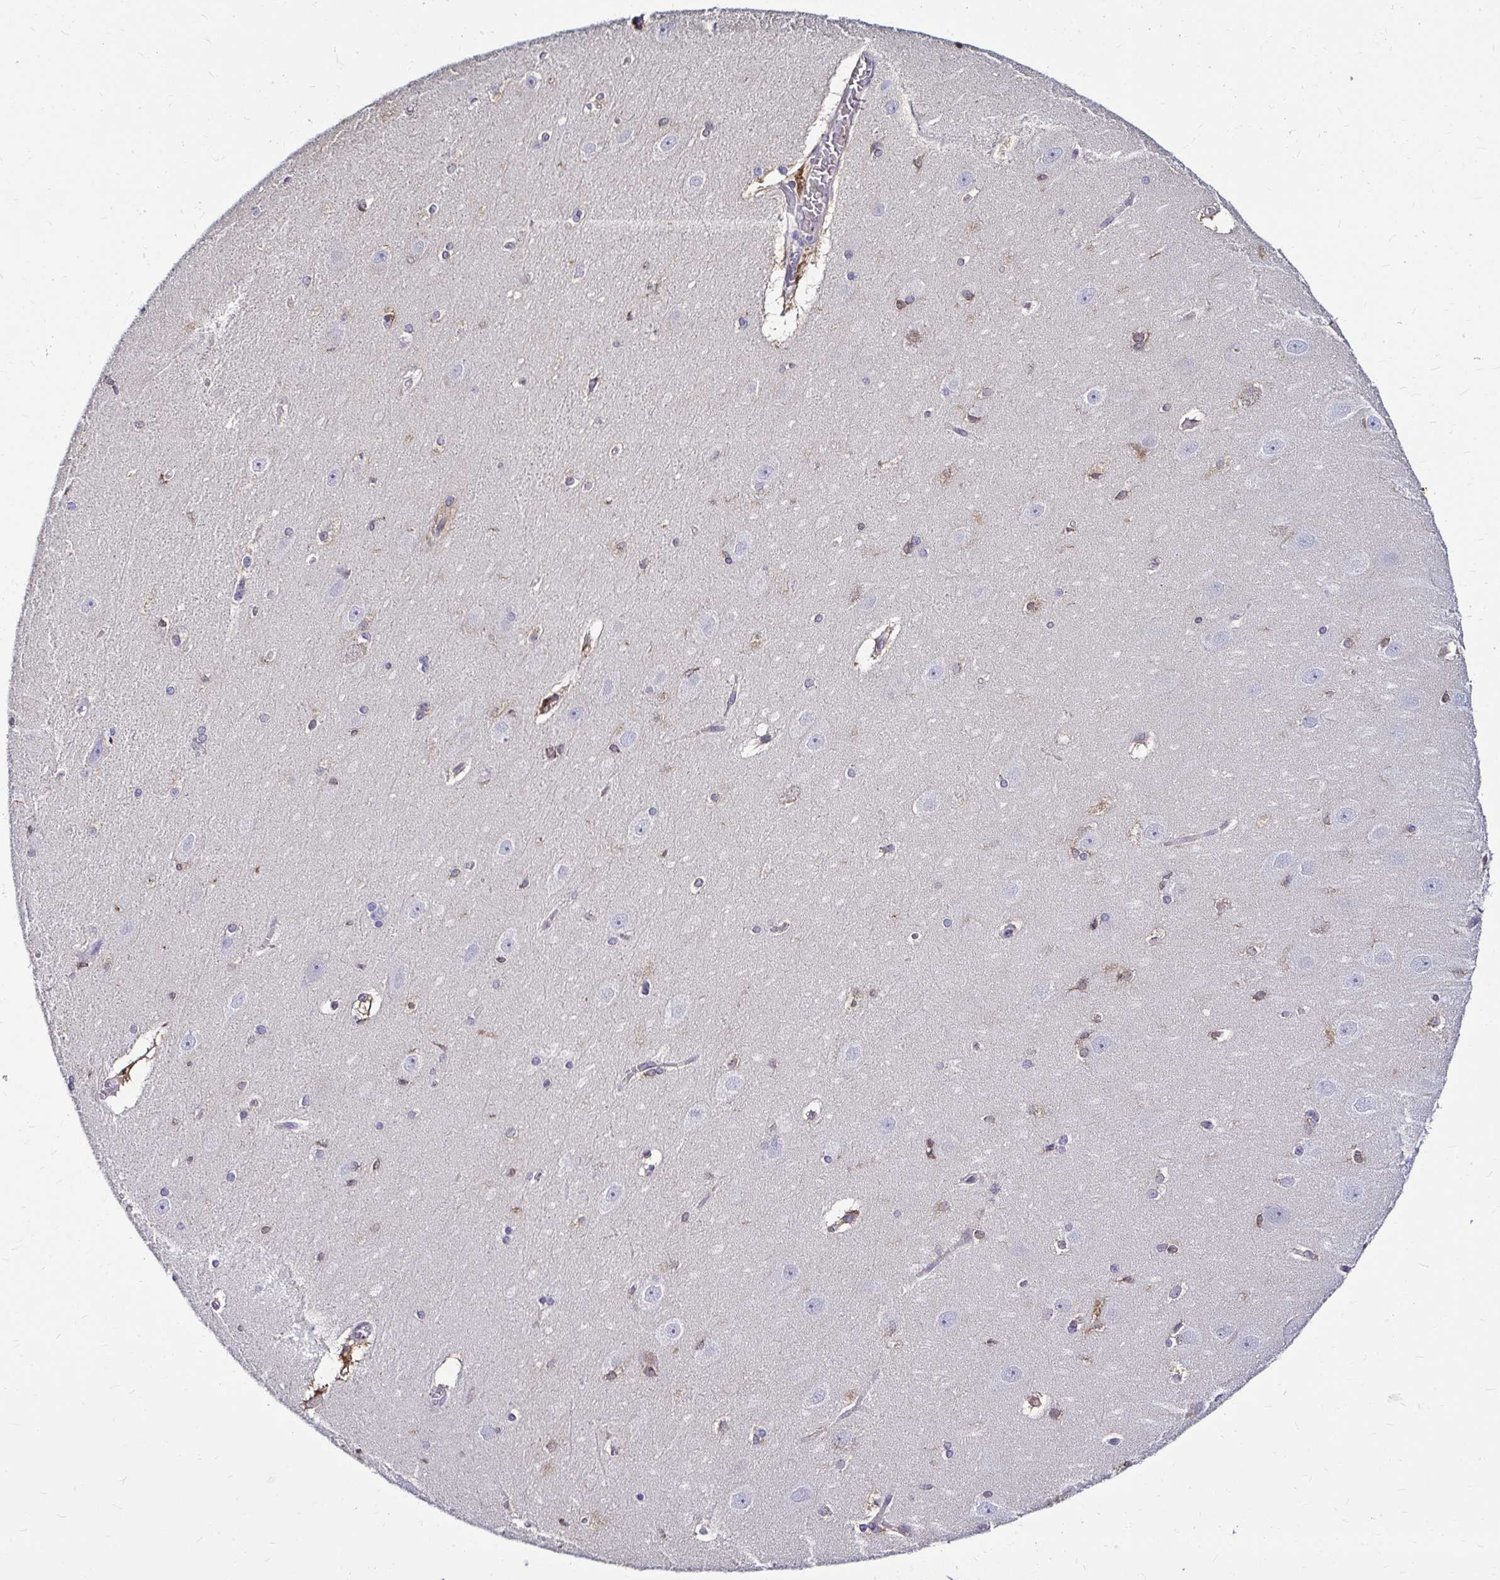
{"staining": {"intensity": "negative", "quantity": "none", "location": "none"}, "tissue": "hippocampus", "cell_type": "Glial cells", "image_type": "normal", "snomed": [{"axis": "morphology", "description": "Normal tissue, NOS"}, {"axis": "topography", "description": "Cerebral cortex"}, {"axis": "topography", "description": "Hippocampus"}], "caption": "High magnification brightfield microscopy of normal hippocampus stained with DAB (3,3'-diaminobenzidine) (brown) and counterstained with hematoxylin (blue): glial cells show no significant staining.", "gene": "IDH1", "patient": {"sex": "female", "age": 19}}